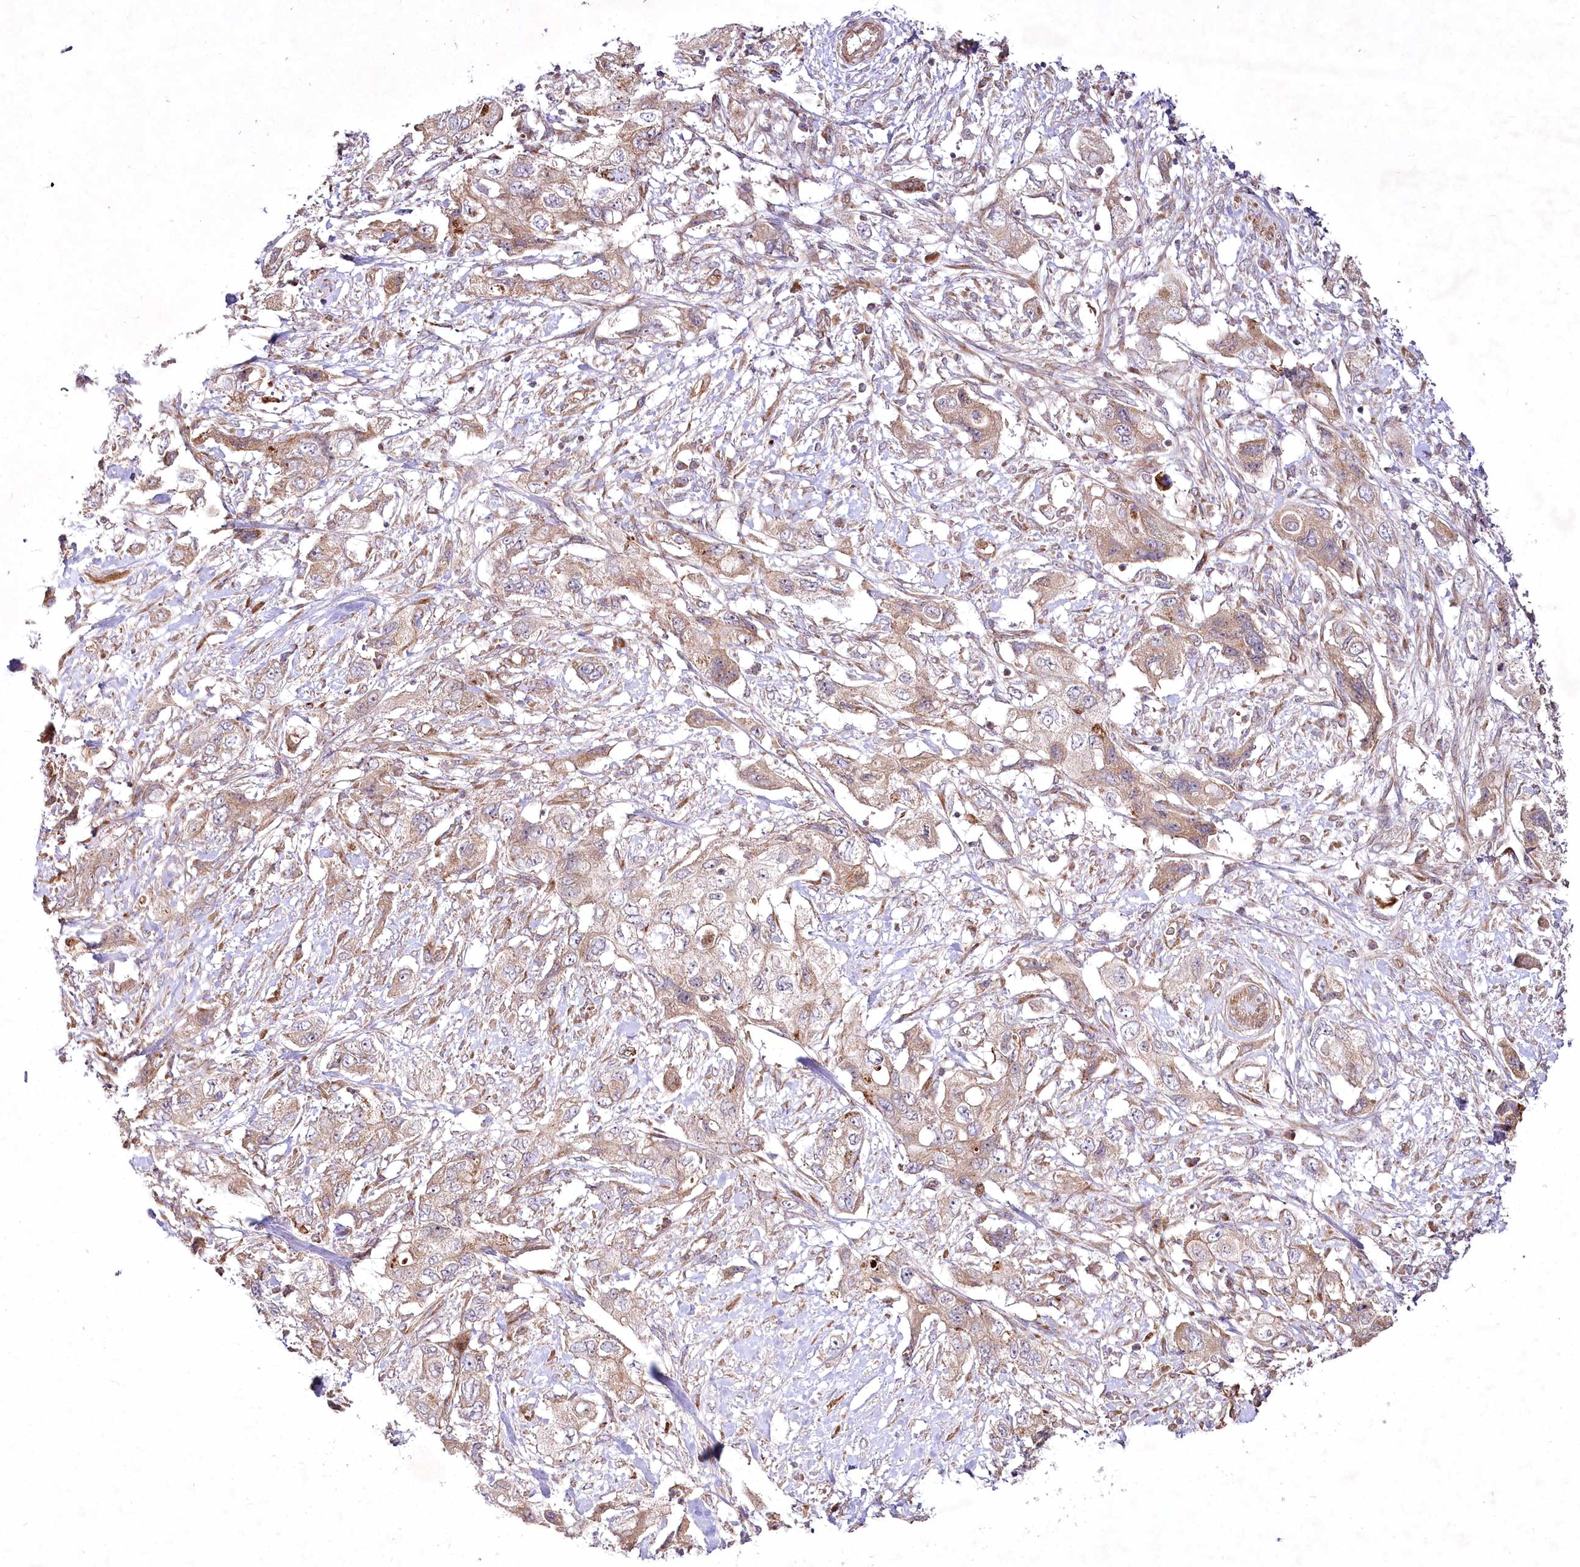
{"staining": {"intensity": "moderate", "quantity": ">75%", "location": "cytoplasmic/membranous"}, "tissue": "pancreatic cancer", "cell_type": "Tumor cells", "image_type": "cancer", "snomed": [{"axis": "morphology", "description": "Adenocarcinoma, NOS"}, {"axis": "topography", "description": "Pancreas"}], "caption": "IHC micrograph of adenocarcinoma (pancreatic) stained for a protein (brown), which demonstrates medium levels of moderate cytoplasmic/membranous staining in approximately >75% of tumor cells.", "gene": "PSTK", "patient": {"sex": "female", "age": 73}}